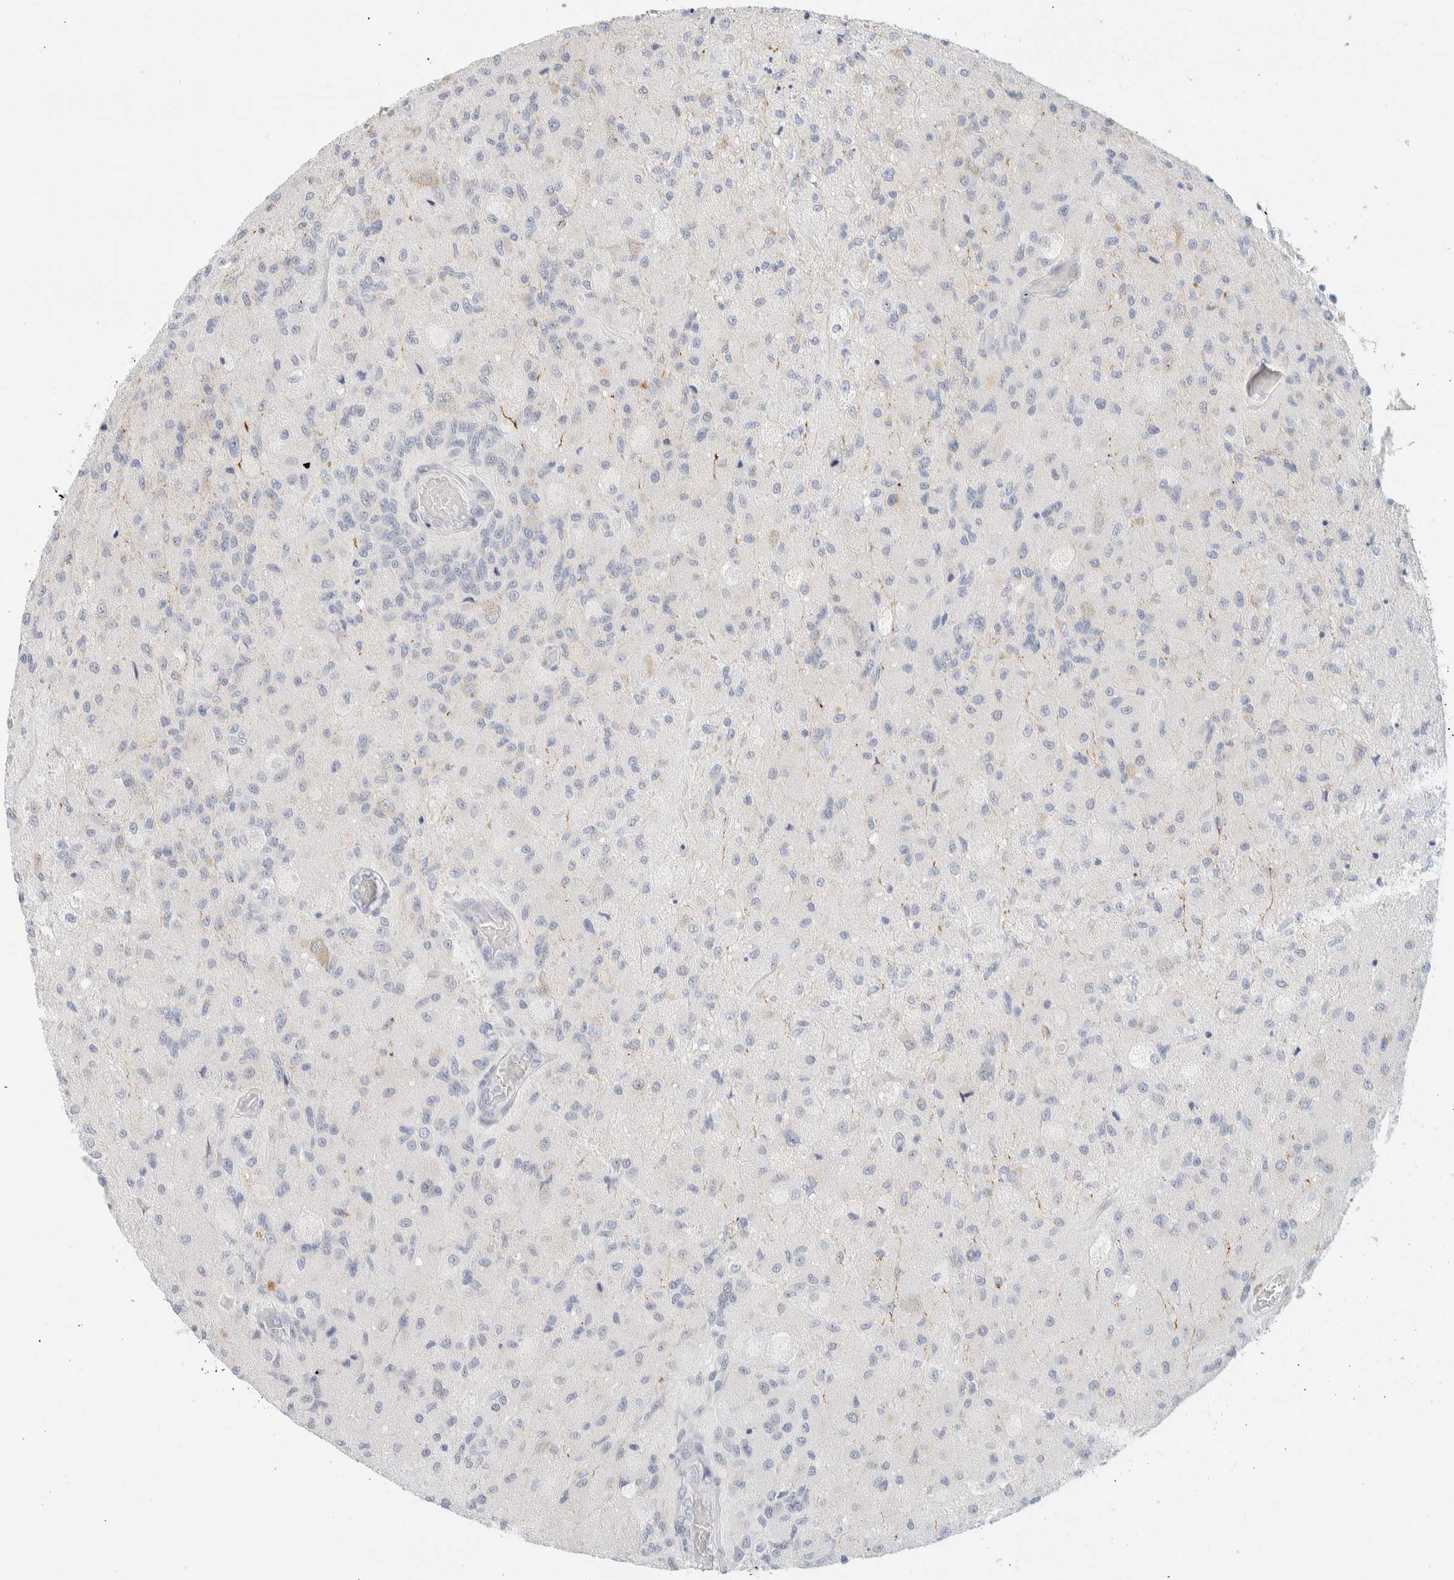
{"staining": {"intensity": "negative", "quantity": "none", "location": "none"}, "tissue": "glioma", "cell_type": "Tumor cells", "image_type": "cancer", "snomed": [{"axis": "morphology", "description": "Normal tissue, NOS"}, {"axis": "morphology", "description": "Glioma, malignant, High grade"}, {"axis": "topography", "description": "Cerebral cortex"}], "caption": "Immunohistochemical staining of malignant glioma (high-grade) exhibits no significant expression in tumor cells.", "gene": "SPNS3", "patient": {"sex": "male", "age": 77}}